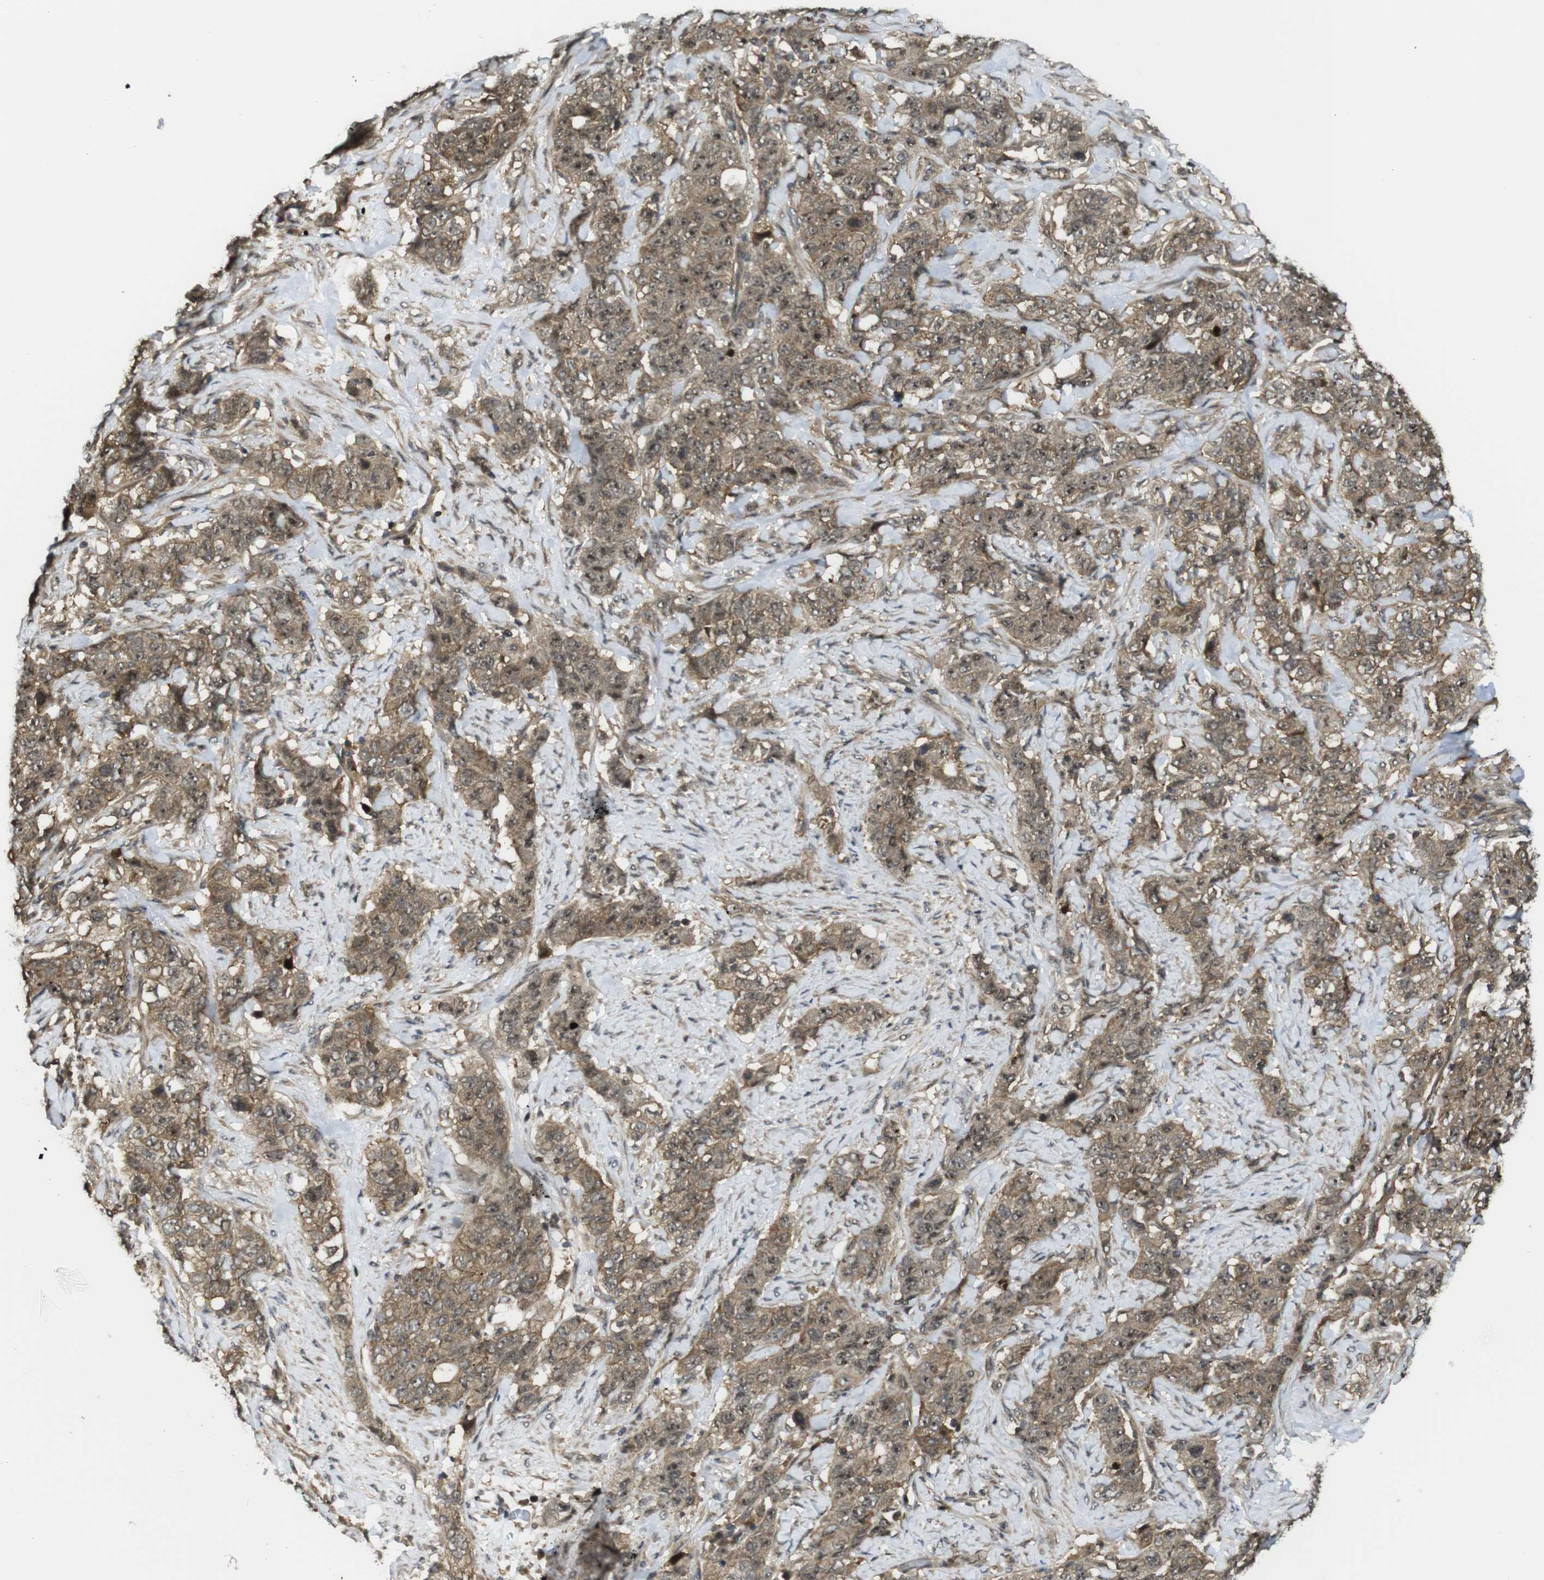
{"staining": {"intensity": "moderate", "quantity": ">75%", "location": "cytoplasmic/membranous,nuclear"}, "tissue": "stomach cancer", "cell_type": "Tumor cells", "image_type": "cancer", "snomed": [{"axis": "morphology", "description": "Adenocarcinoma, NOS"}, {"axis": "topography", "description": "Stomach"}], "caption": "Moderate cytoplasmic/membranous and nuclear staining is appreciated in approximately >75% of tumor cells in stomach cancer.", "gene": "CC2D1A", "patient": {"sex": "male", "age": 48}}